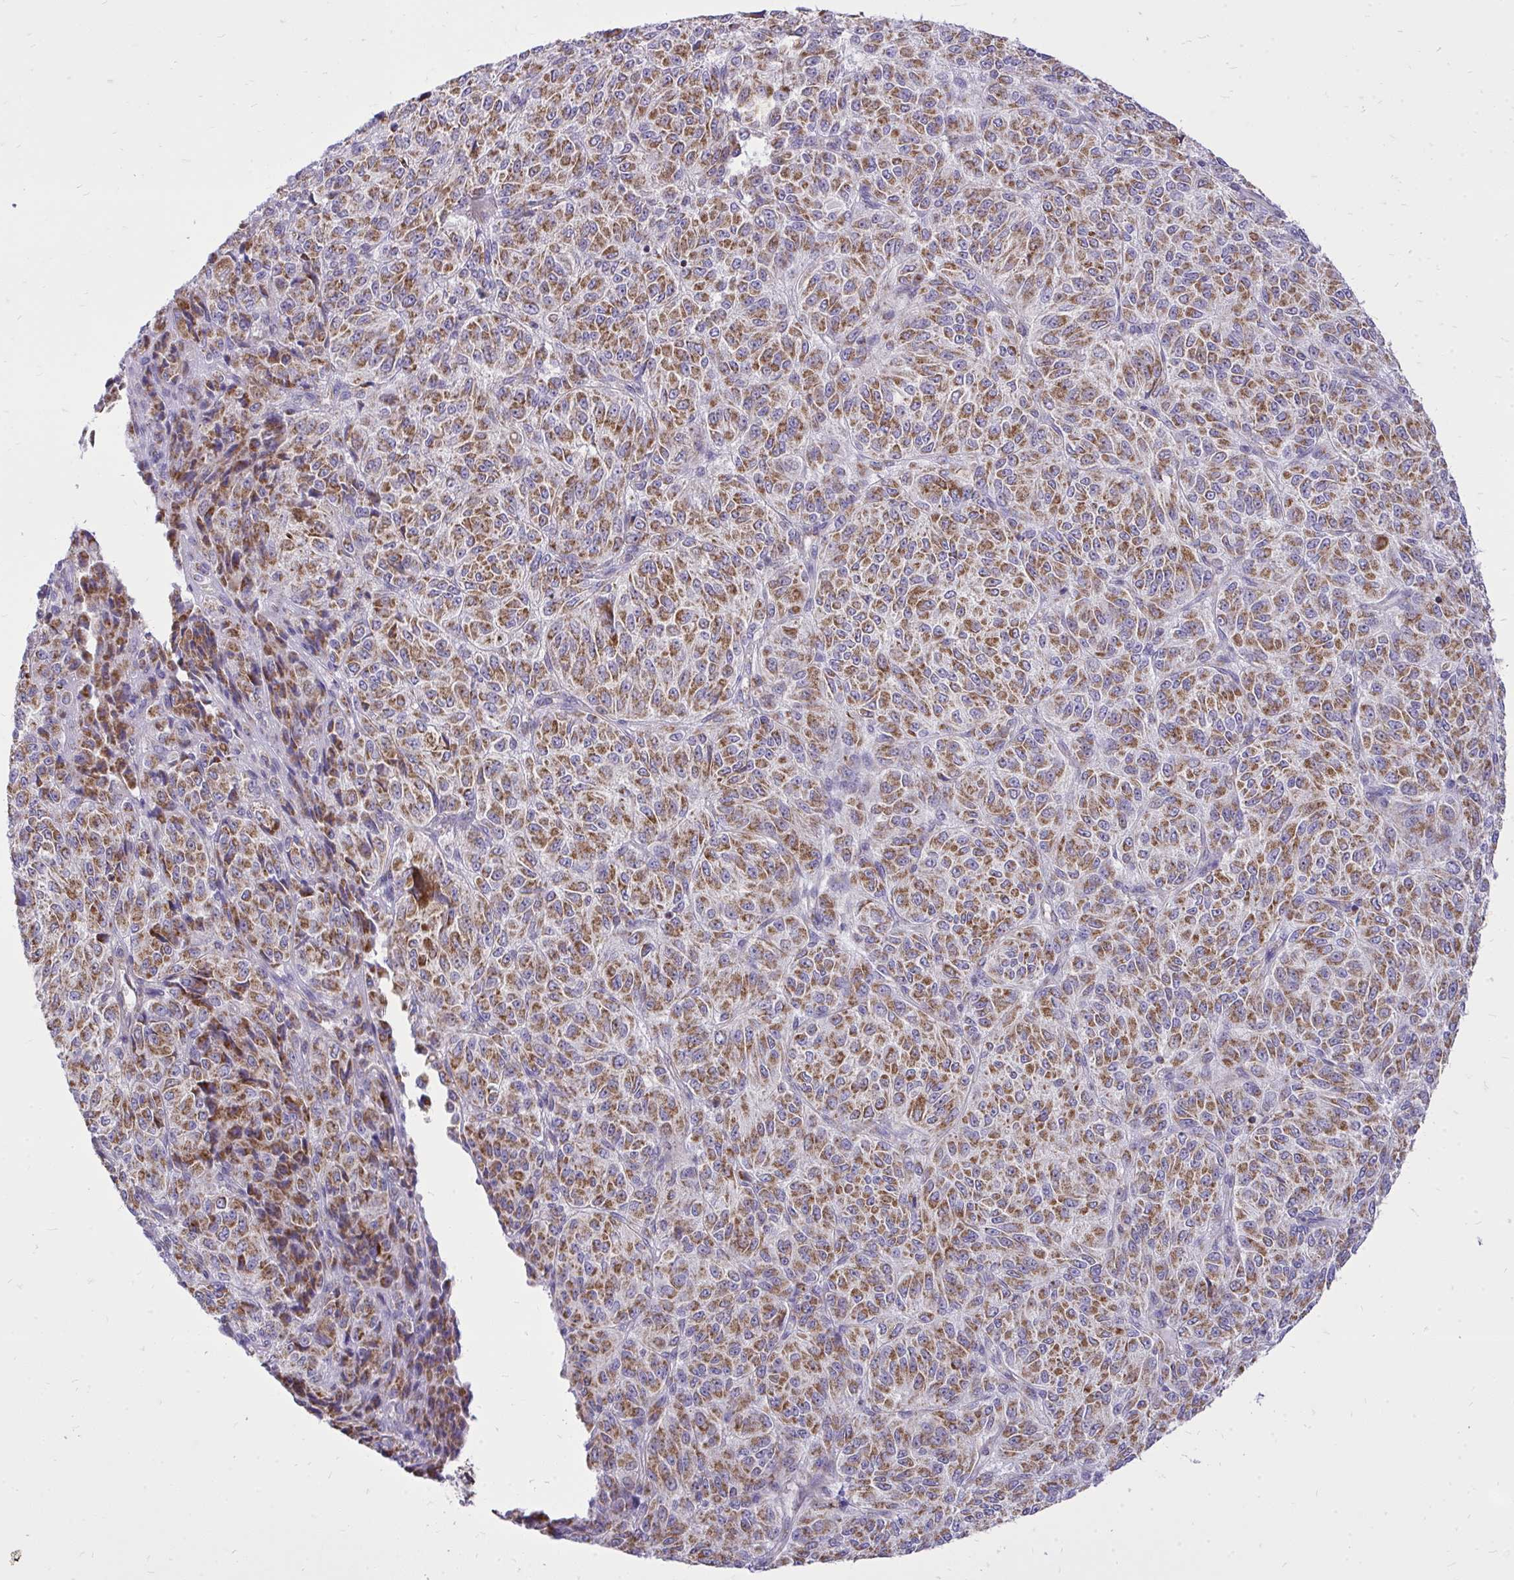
{"staining": {"intensity": "moderate", "quantity": ">75%", "location": "cytoplasmic/membranous"}, "tissue": "melanoma", "cell_type": "Tumor cells", "image_type": "cancer", "snomed": [{"axis": "morphology", "description": "Malignant melanoma, Metastatic site"}, {"axis": "topography", "description": "Brain"}], "caption": "An IHC image of tumor tissue is shown. Protein staining in brown highlights moderate cytoplasmic/membranous positivity in malignant melanoma (metastatic site) within tumor cells. The staining was performed using DAB (3,3'-diaminobenzidine), with brown indicating positive protein expression. Nuclei are stained blue with hematoxylin.", "gene": "SPTBN2", "patient": {"sex": "female", "age": 56}}